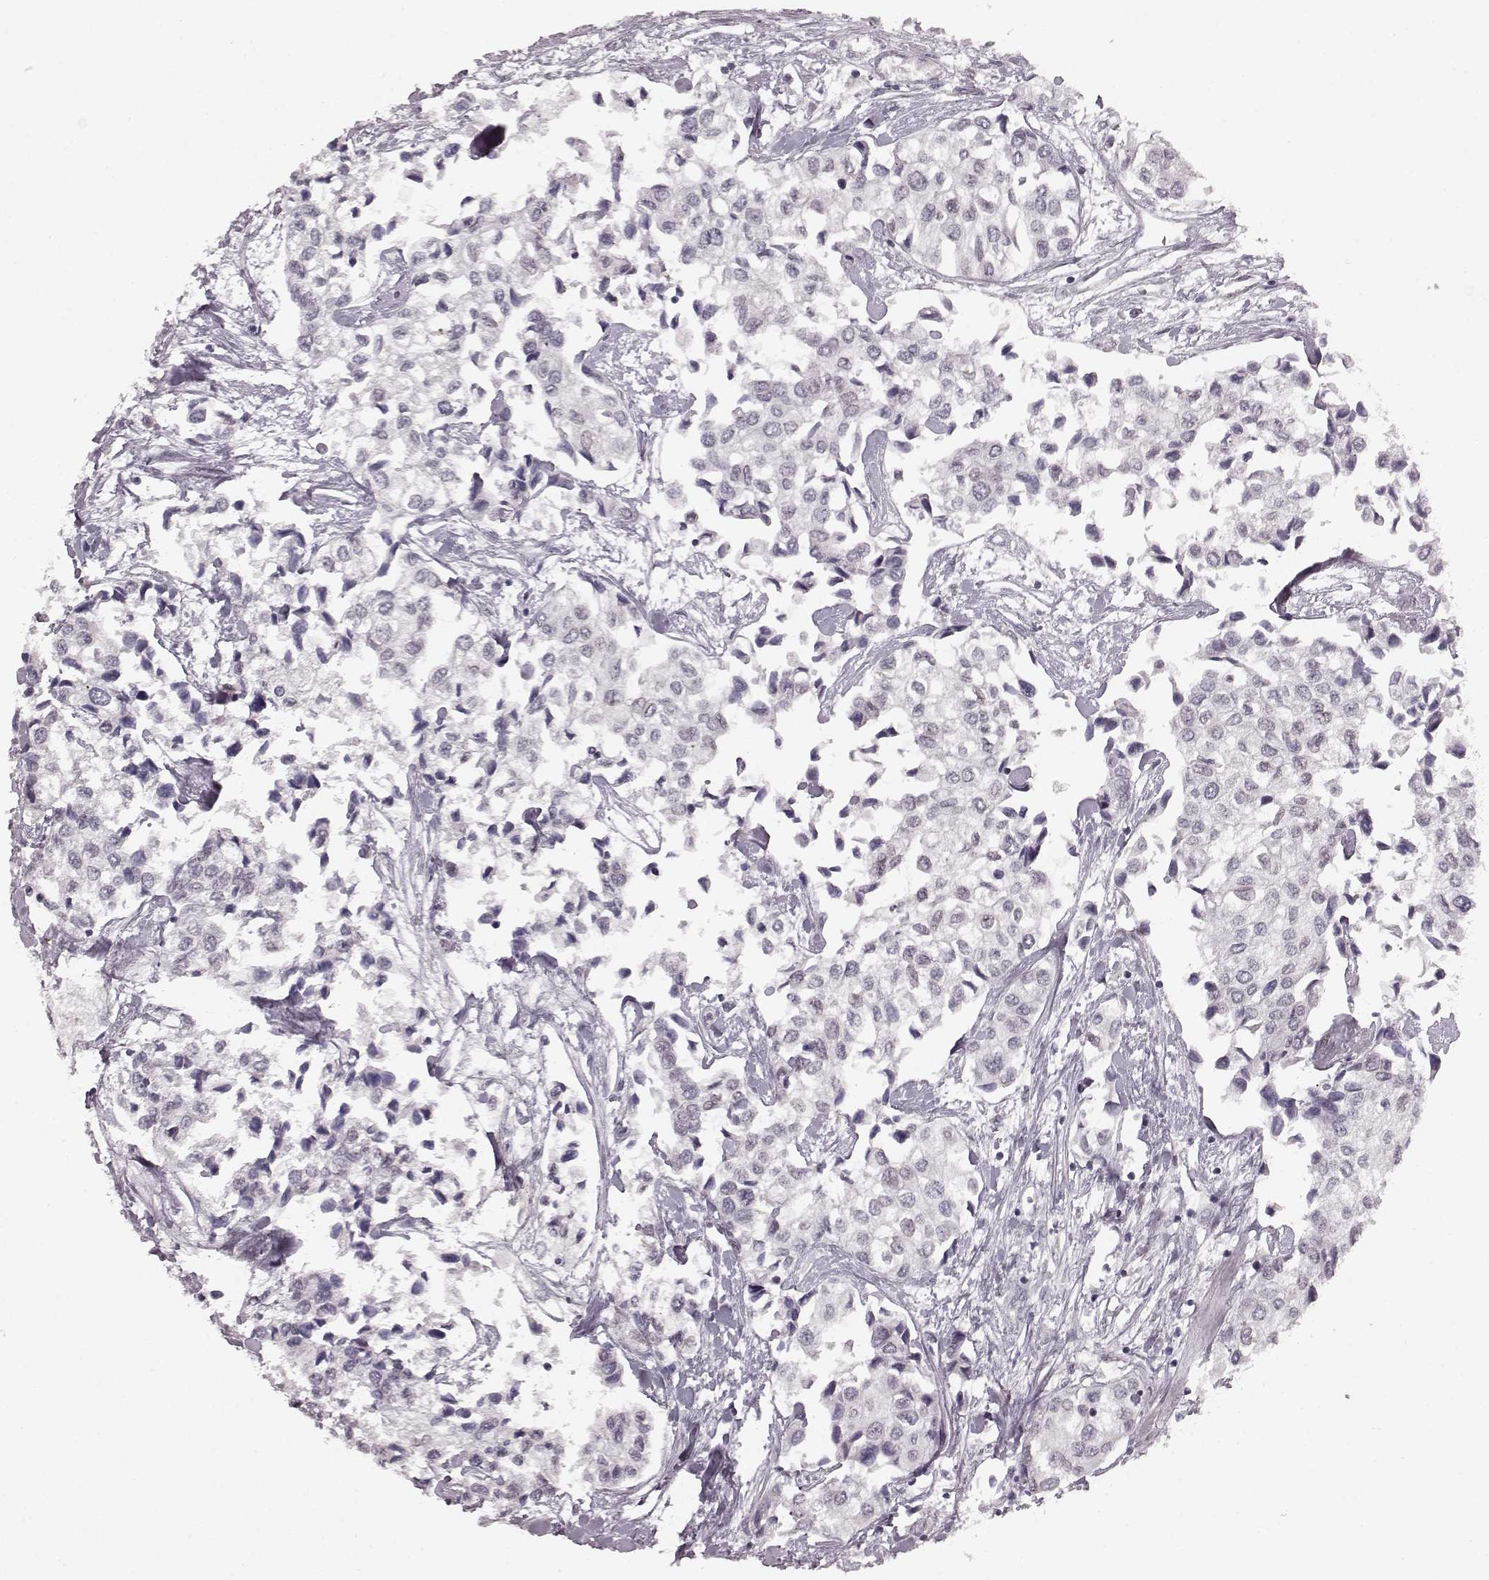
{"staining": {"intensity": "negative", "quantity": "none", "location": "none"}, "tissue": "urothelial cancer", "cell_type": "Tumor cells", "image_type": "cancer", "snomed": [{"axis": "morphology", "description": "Urothelial carcinoma, High grade"}, {"axis": "topography", "description": "Urinary bladder"}], "caption": "This is a image of IHC staining of urothelial cancer, which shows no expression in tumor cells. (Stains: DAB immunohistochemistry (IHC) with hematoxylin counter stain, Microscopy: brightfield microscopy at high magnification).", "gene": "DCAF12", "patient": {"sex": "male", "age": 73}}